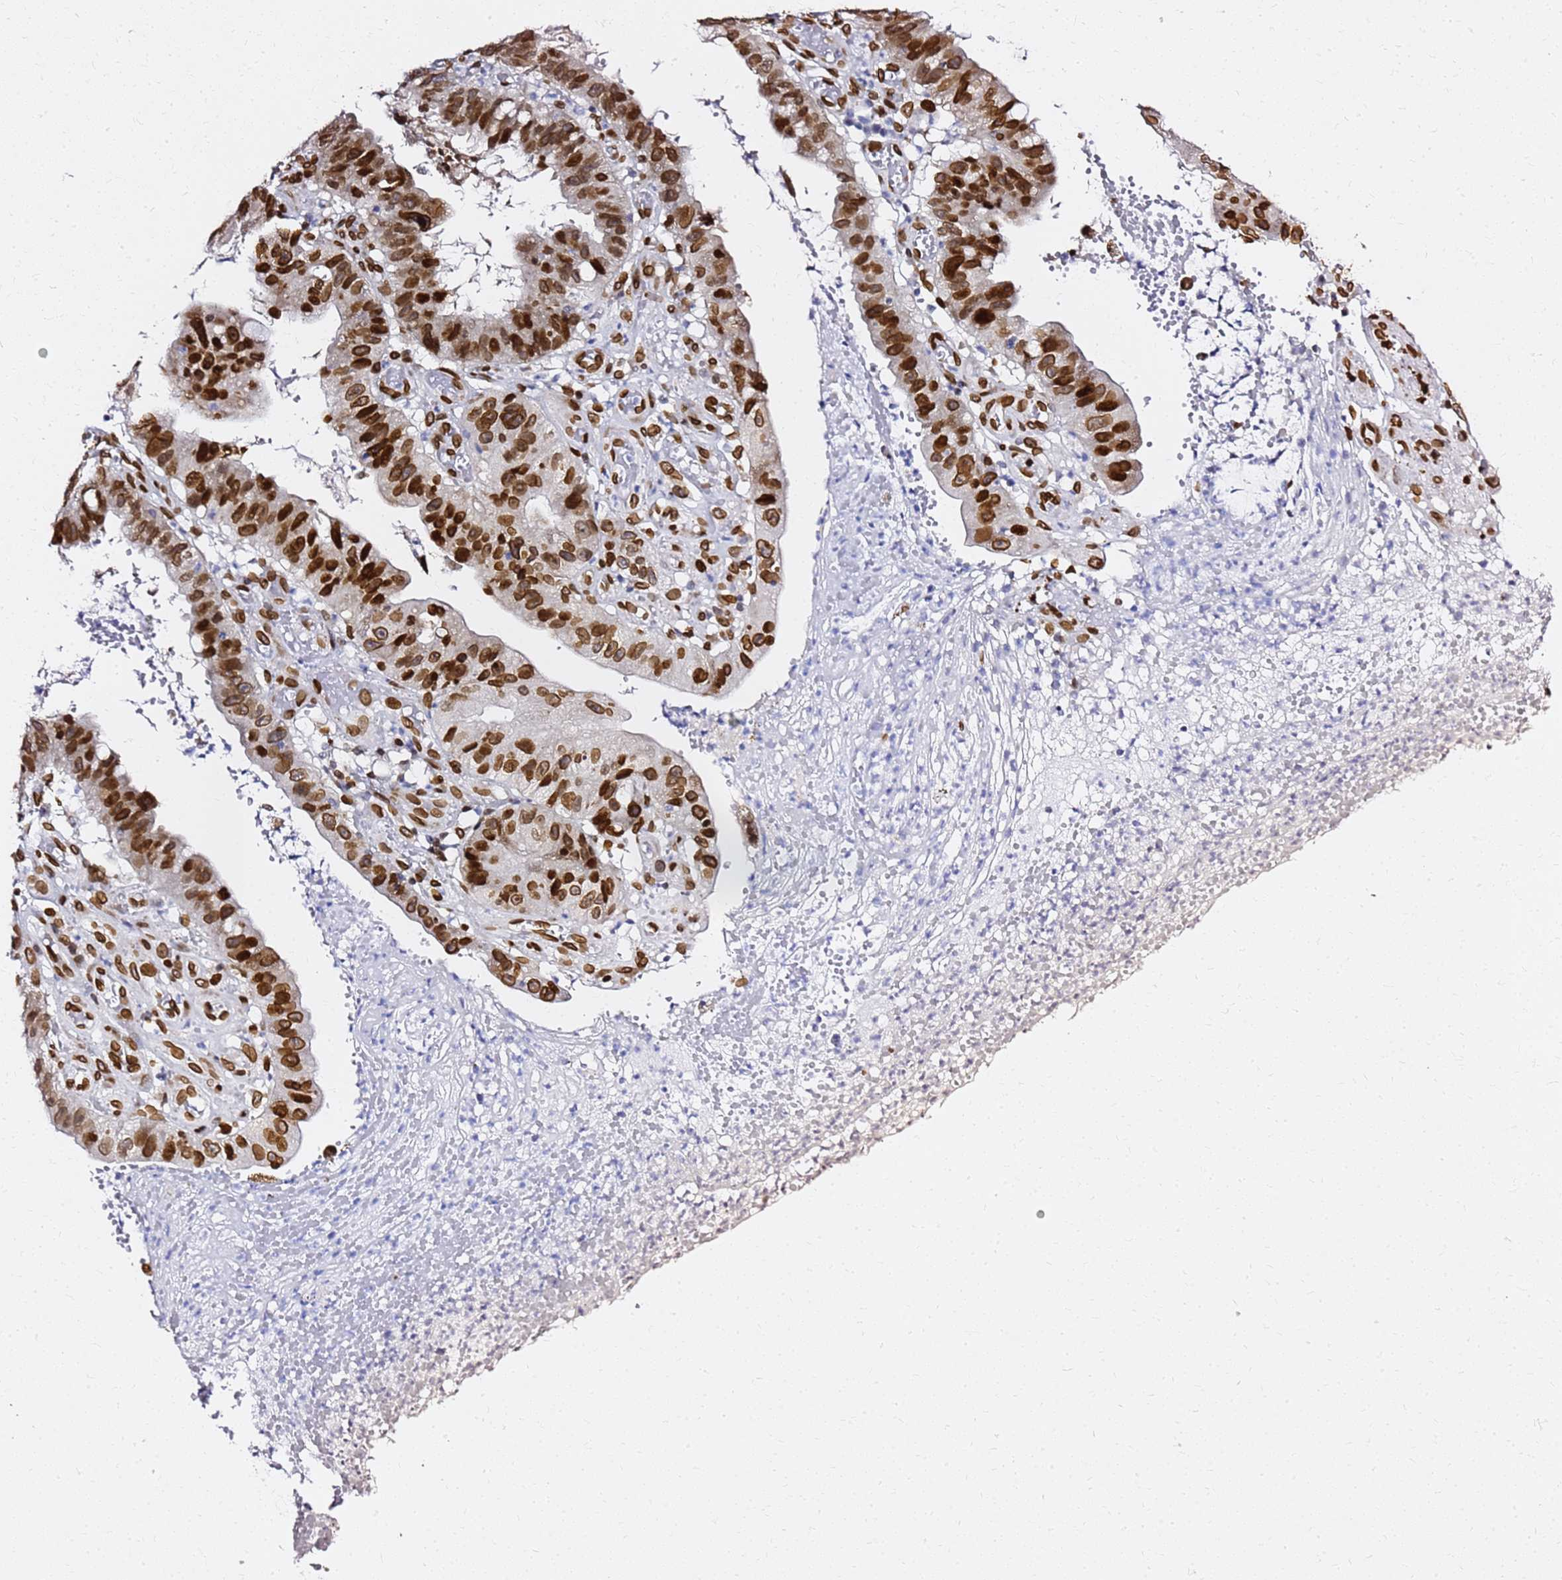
{"staining": {"intensity": "strong", "quantity": ">75%", "location": "cytoplasmic/membranous,nuclear"}, "tissue": "stomach cancer", "cell_type": "Tumor cells", "image_type": "cancer", "snomed": [{"axis": "morphology", "description": "Adenocarcinoma, NOS"}, {"axis": "topography", "description": "Stomach"}], "caption": "Human stomach adenocarcinoma stained with a brown dye demonstrates strong cytoplasmic/membranous and nuclear positive staining in approximately >75% of tumor cells.", "gene": "C6orf141", "patient": {"sex": "male", "age": 59}}